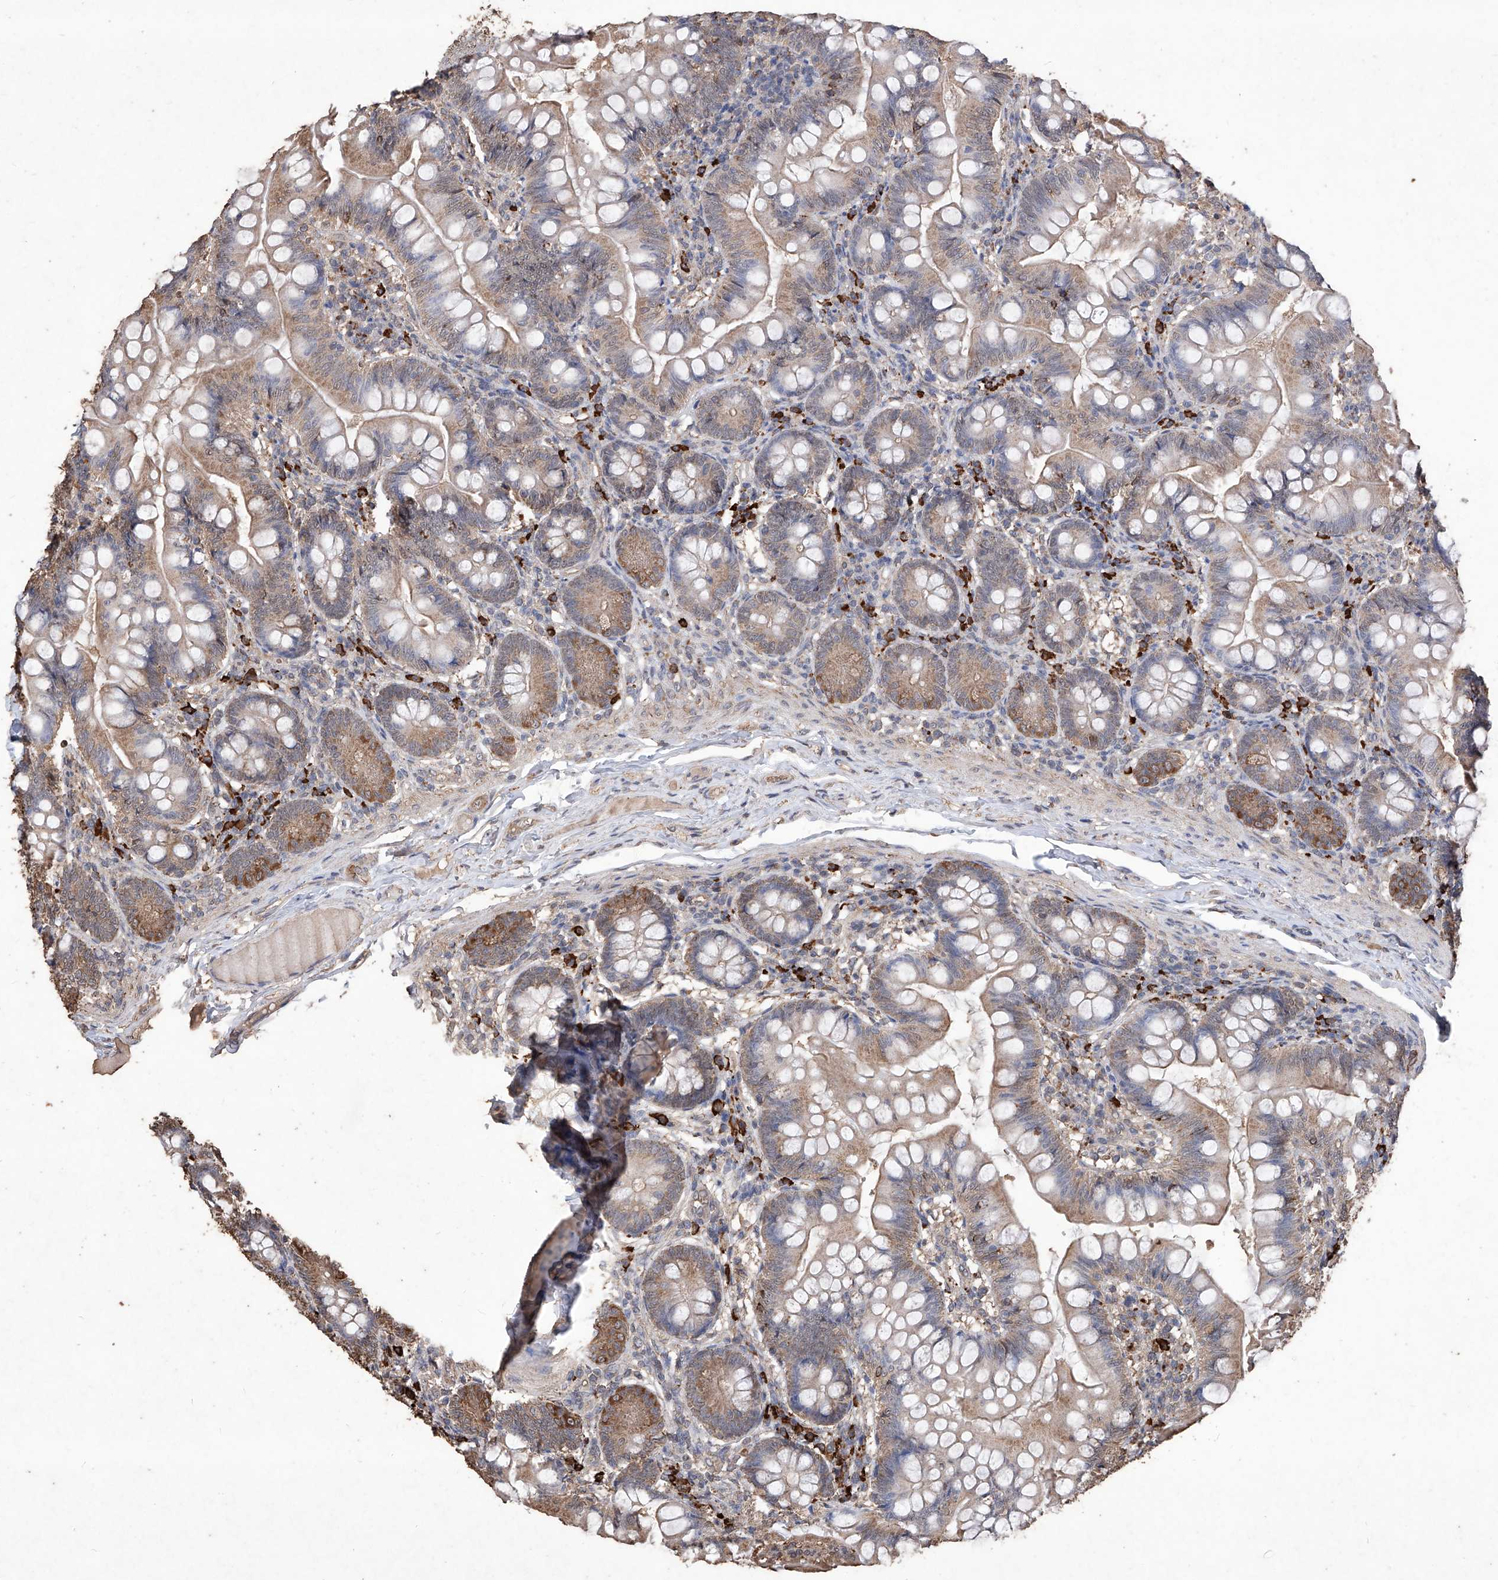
{"staining": {"intensity": "weak", "quantity": "25%-75%", "location": "cytoplasmic/membranous"}, "tissue": "small intestine", "cell_type": "Glandular cells", "image_type": "normal", "snomed": [{"axis": "morphology", "description": "Normal tissue, NOS"}, {"axis": "topography", "description": "Small intestine"}], "caption": "Immunohistochemical staining of unremarkable human small intestine displays weak cytoplasmic/membranous protein staining in about 25%-75% of glandular cells.", "gene": "EML1", "patient": {"sex": "male", "age": 7}}